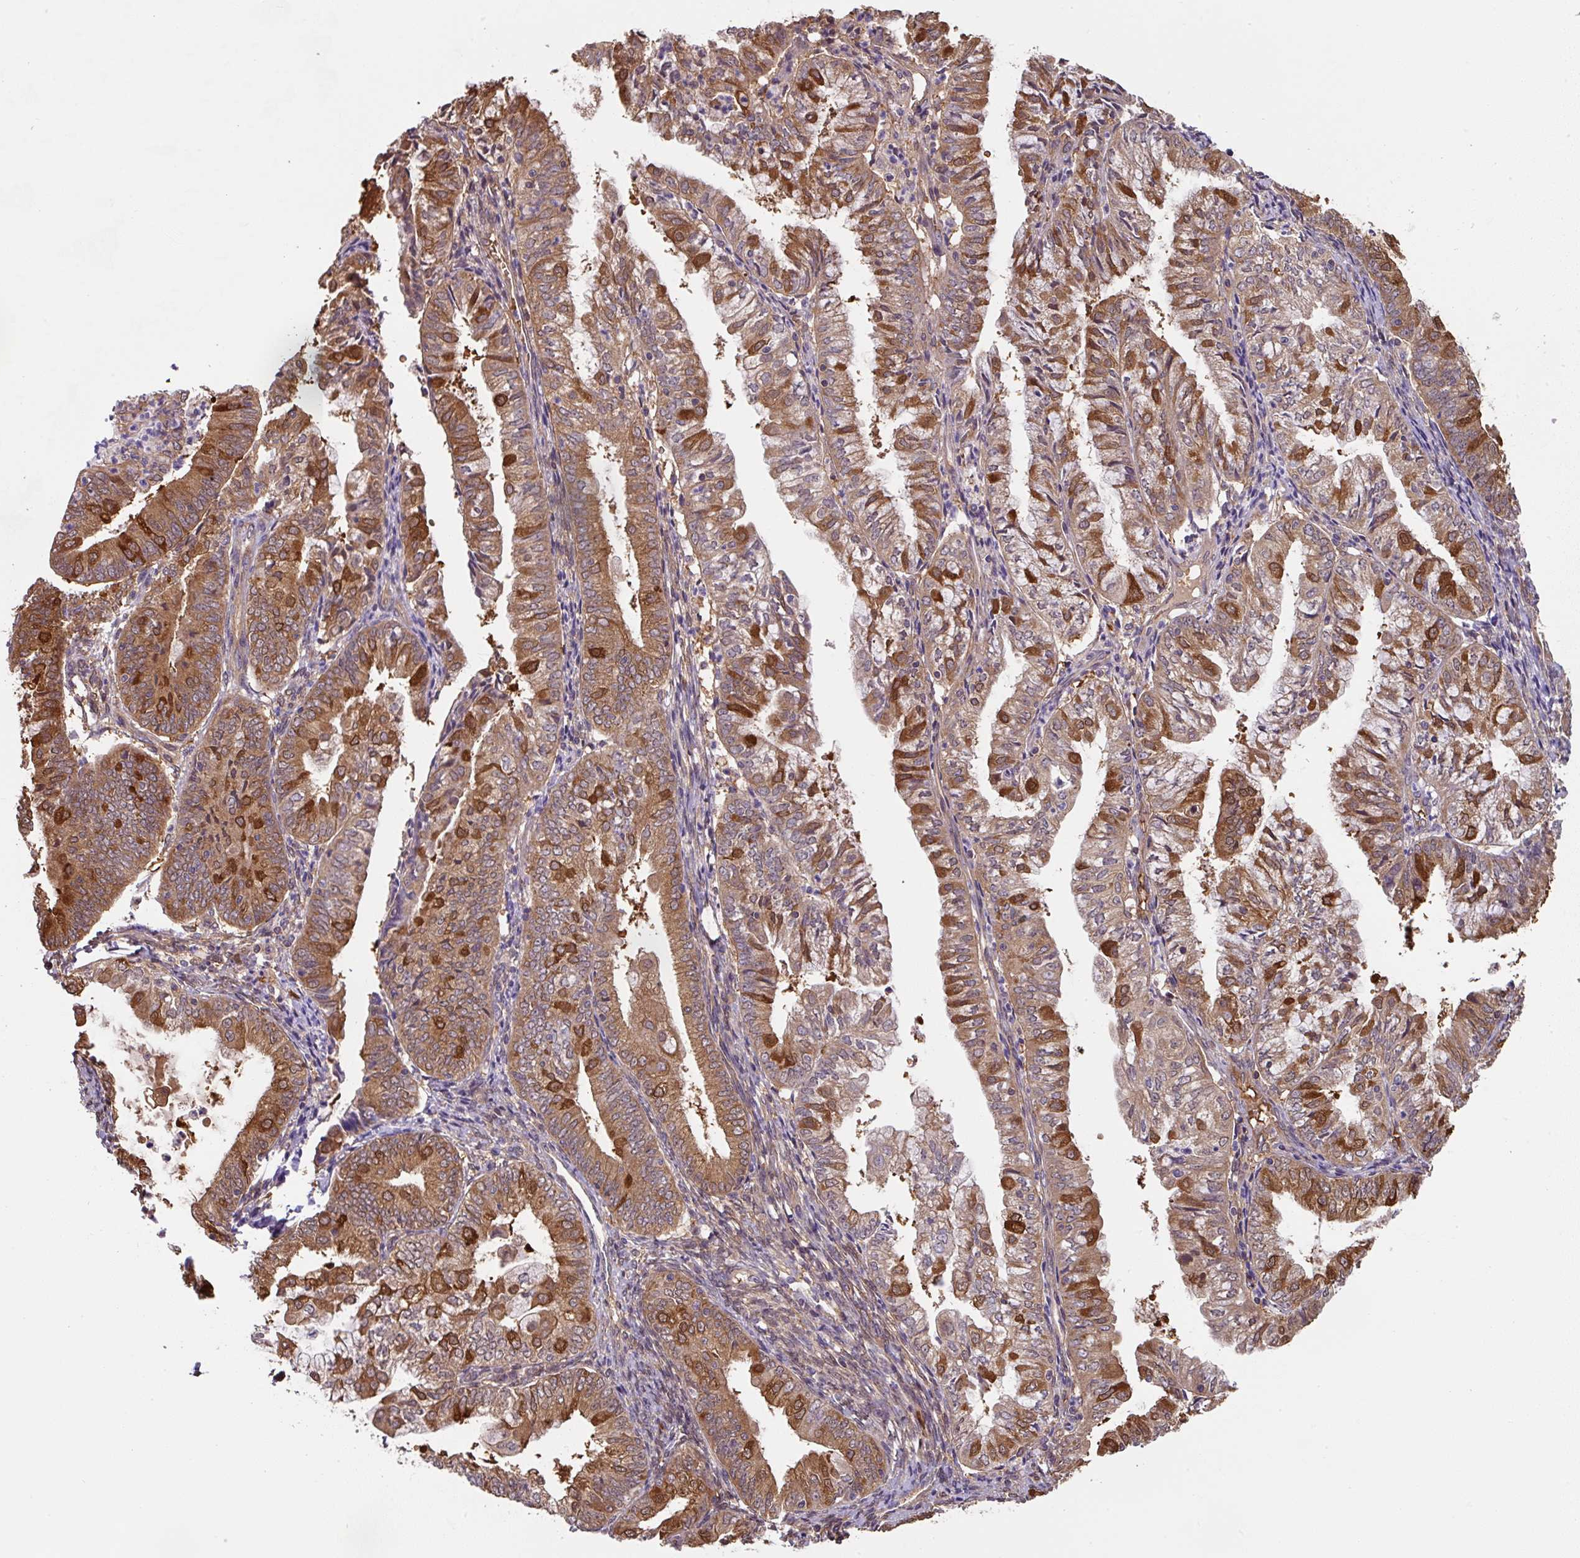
{"staining": {"intensity": "strong", "quantity": "25%-75%", "location": "cytoplasmic/membranous"}, "tissue": "endometrial cancer", "cell_type": "Tumor cells", "image_type": "cancer", "snomed": [{"axis": "morphology", "description": "Adenocarcinoma, NOS"}, {"axis": "topography", "description": "Endometrium"}], "caption": "DAB immunohistochemical staining of human endometrial cancer displays strong cytoplasmic/membranous protein staining in about 25%-75% of tumor cells.", "gene": "ST13", "patient": {"sex": "female", "age": 55}}